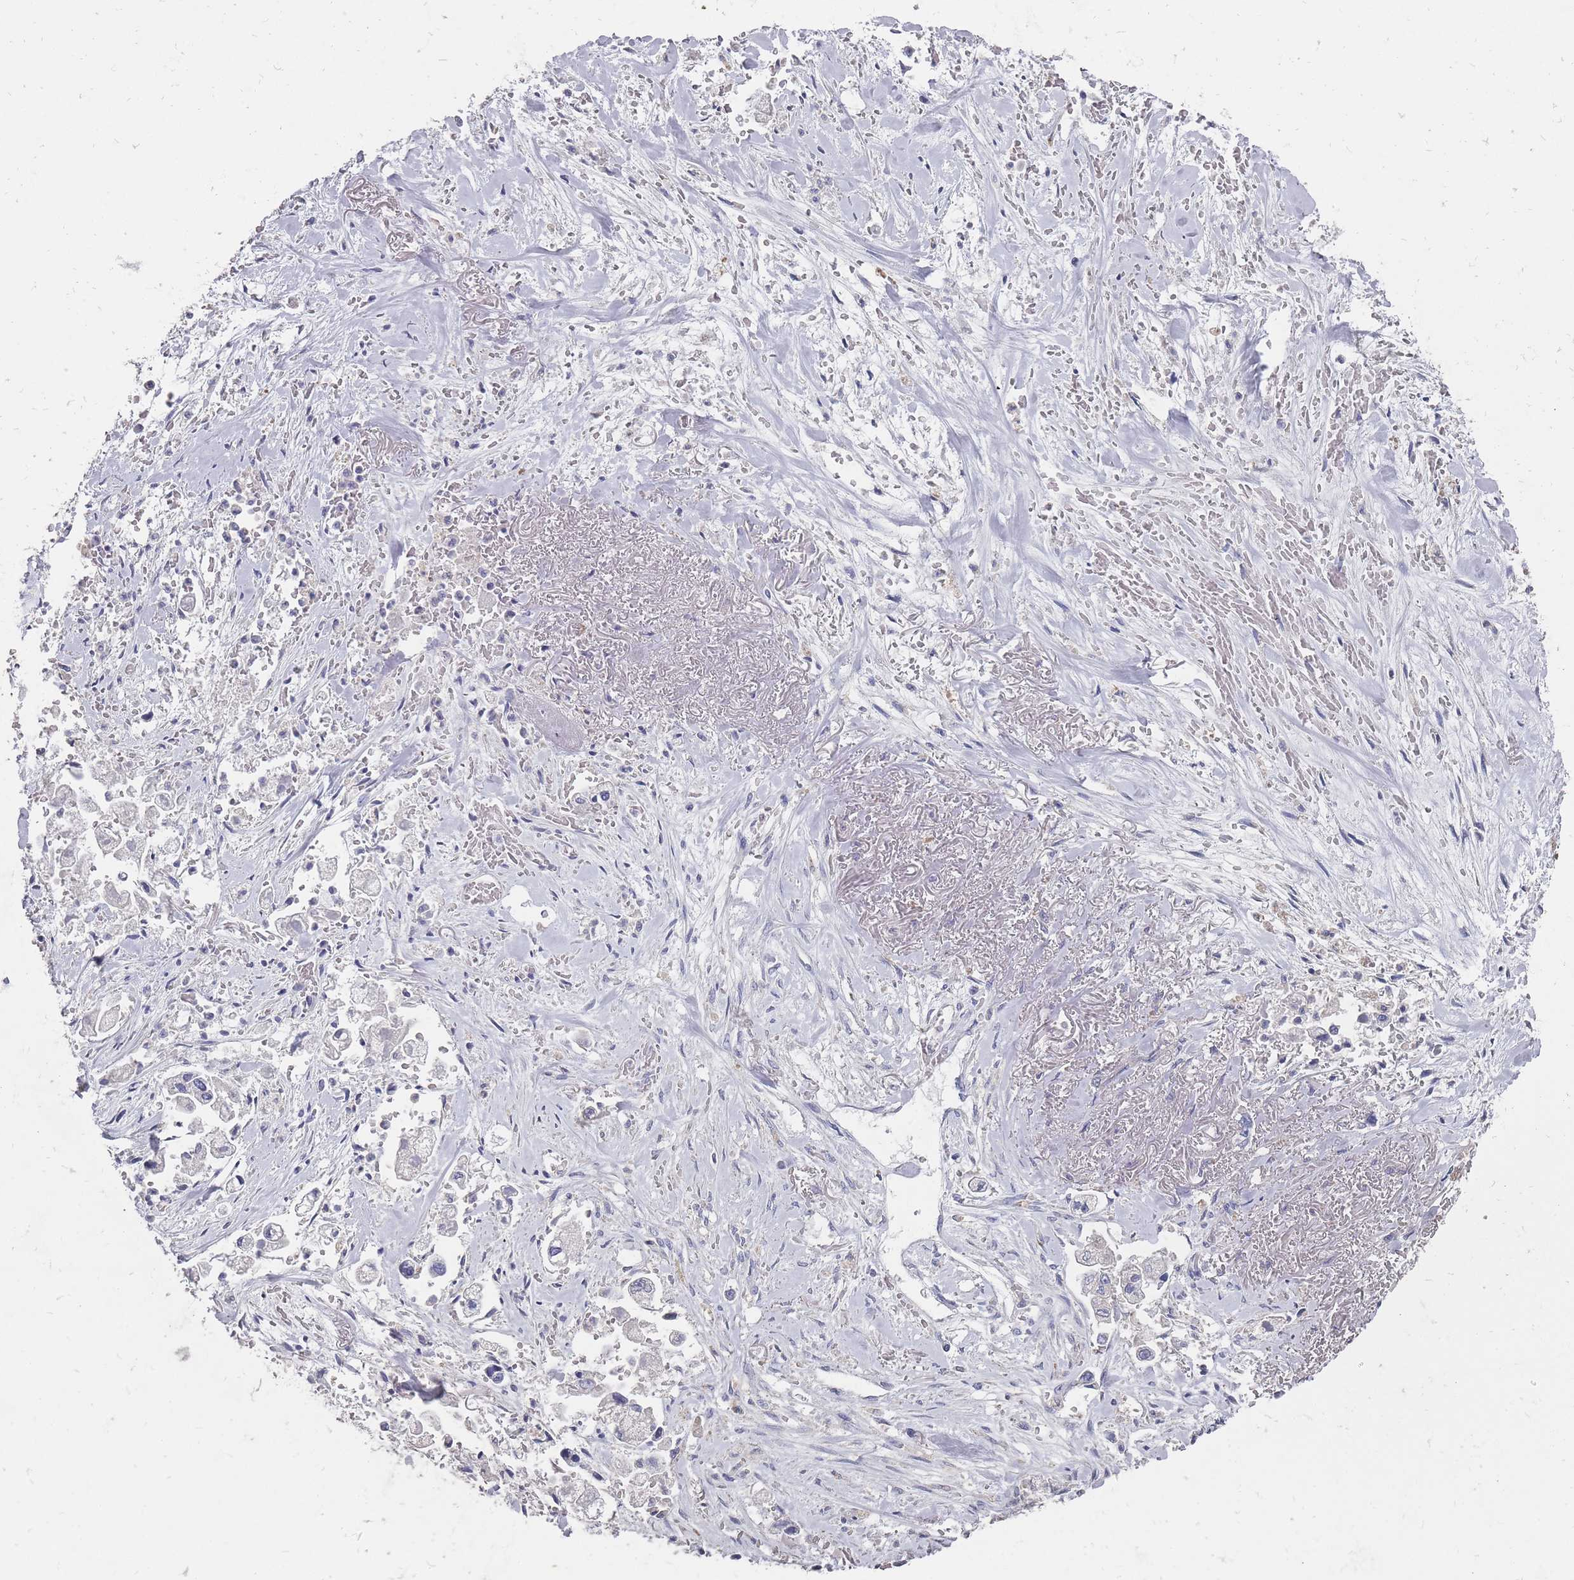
{"staining": {"intensity": "negative", "quantity": "none", "location": "none"}, "tissue": "stomach cancer", "cell_type": "Tumor cells", "image_type": "cancer", "snomed": [{"axis": "morphology", "description": "Adenocarcinoma, NOS"}, {"axis": "topography", "description": "Stomach"}], "caption": "Protein analysis of stomach cancer (adenocarcinoma) demonstrates no significant positivity in tumor cells. (DAB immunohistochemistry (IHC), high magnification).", "gene": "OTULINL", "patient": {"sex": "male", "age": 62}}